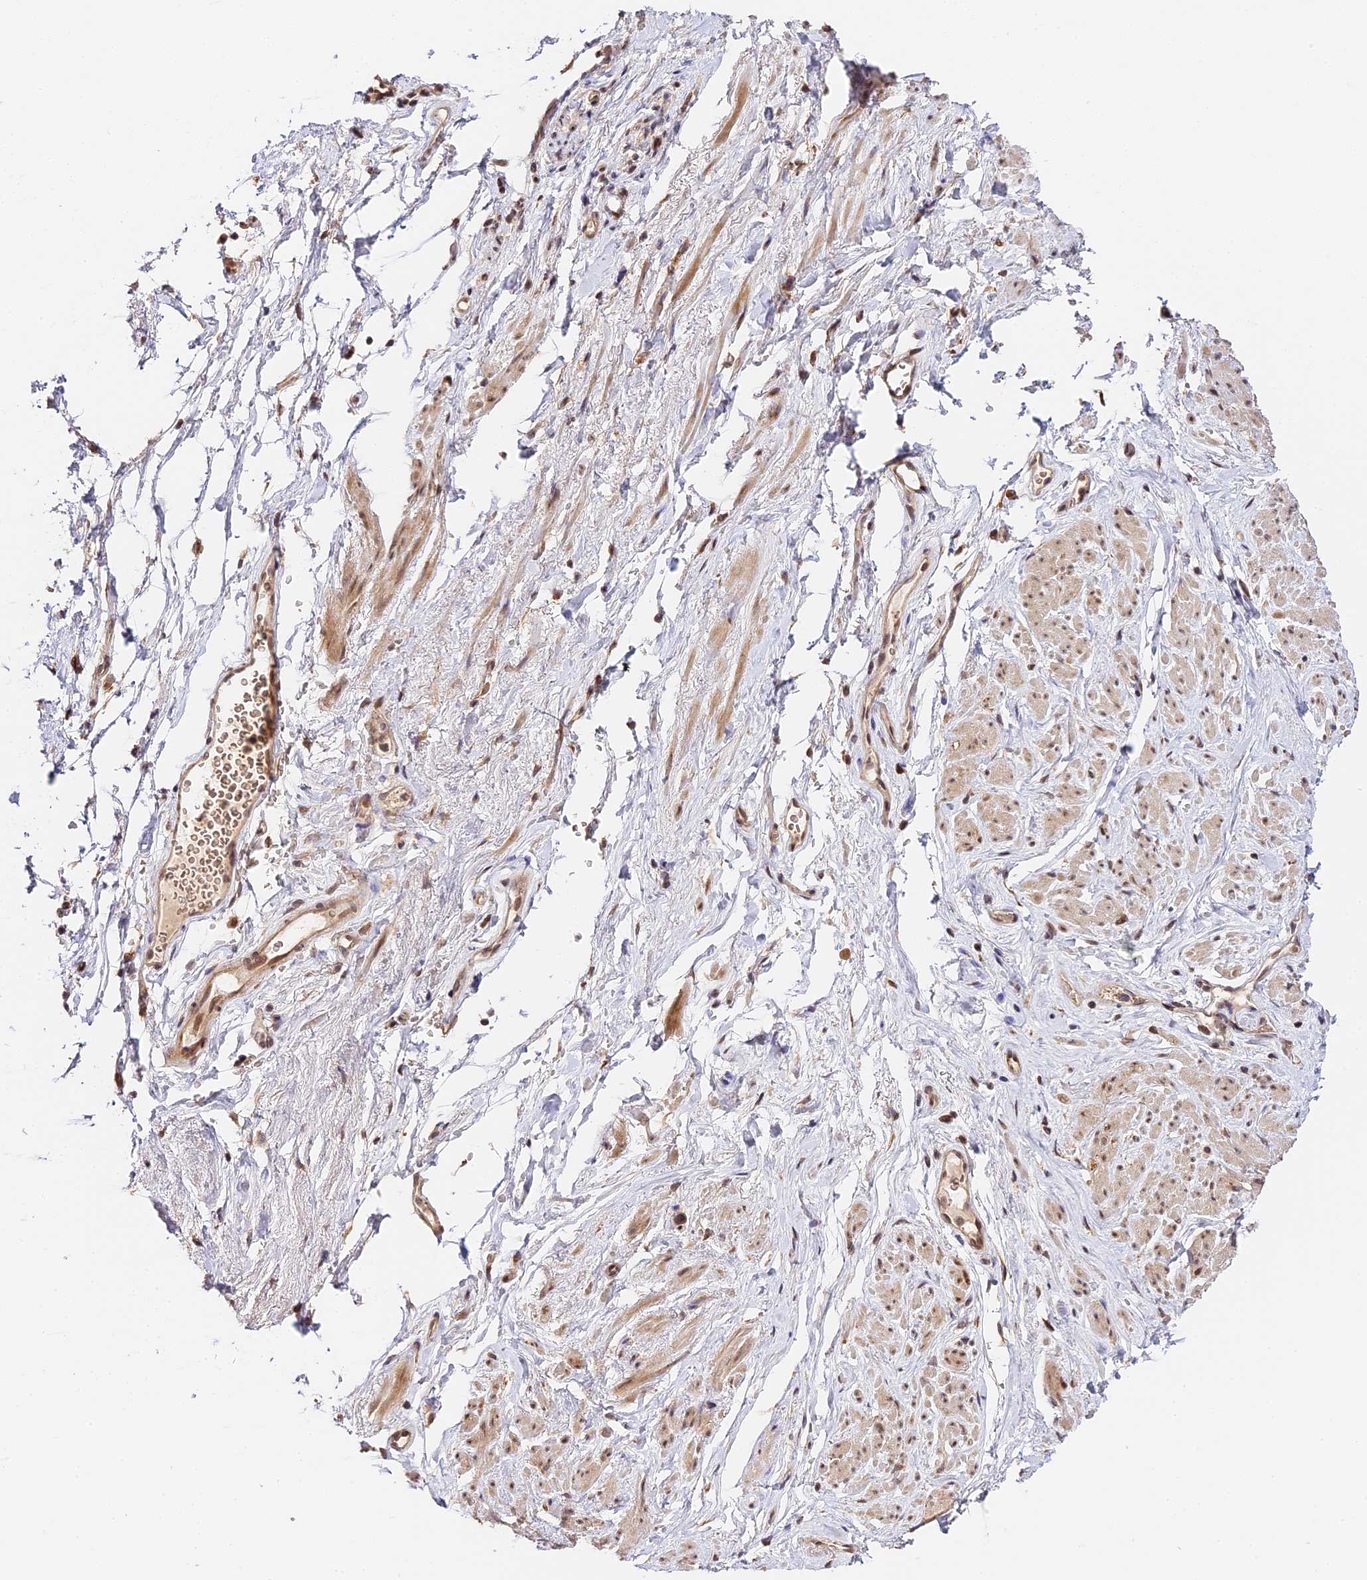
{"staining": {"intensity": "weak", "quantity": "25%-75%", "location": "cytoplasmic/membranous,nuclear"}, "tissue": "smooth muscle", "cell_type": "Smooth muscle cells", "image_type": "normal", "snomed": [{"axis": "morphology", "description": "Normal tissue, NOS"}, {"axis": "topography", "description": "Smooth muscle"}, {"axis": "topography", "description": "Peripheral nerve tissue"}], "caption": "An immunohistochemistry histopathology image of normal tissue is shown. Protein staining in brown highlights weak cytoplasmic/membranous,nuclear positivity in smooth muscle within smooth muscle cells. Immunohistochemistry stains the protein of interest in brown and the nuclei are stained blue.", "gene": "IMPACT", "patient": {"sex": "male", "age": 69}}